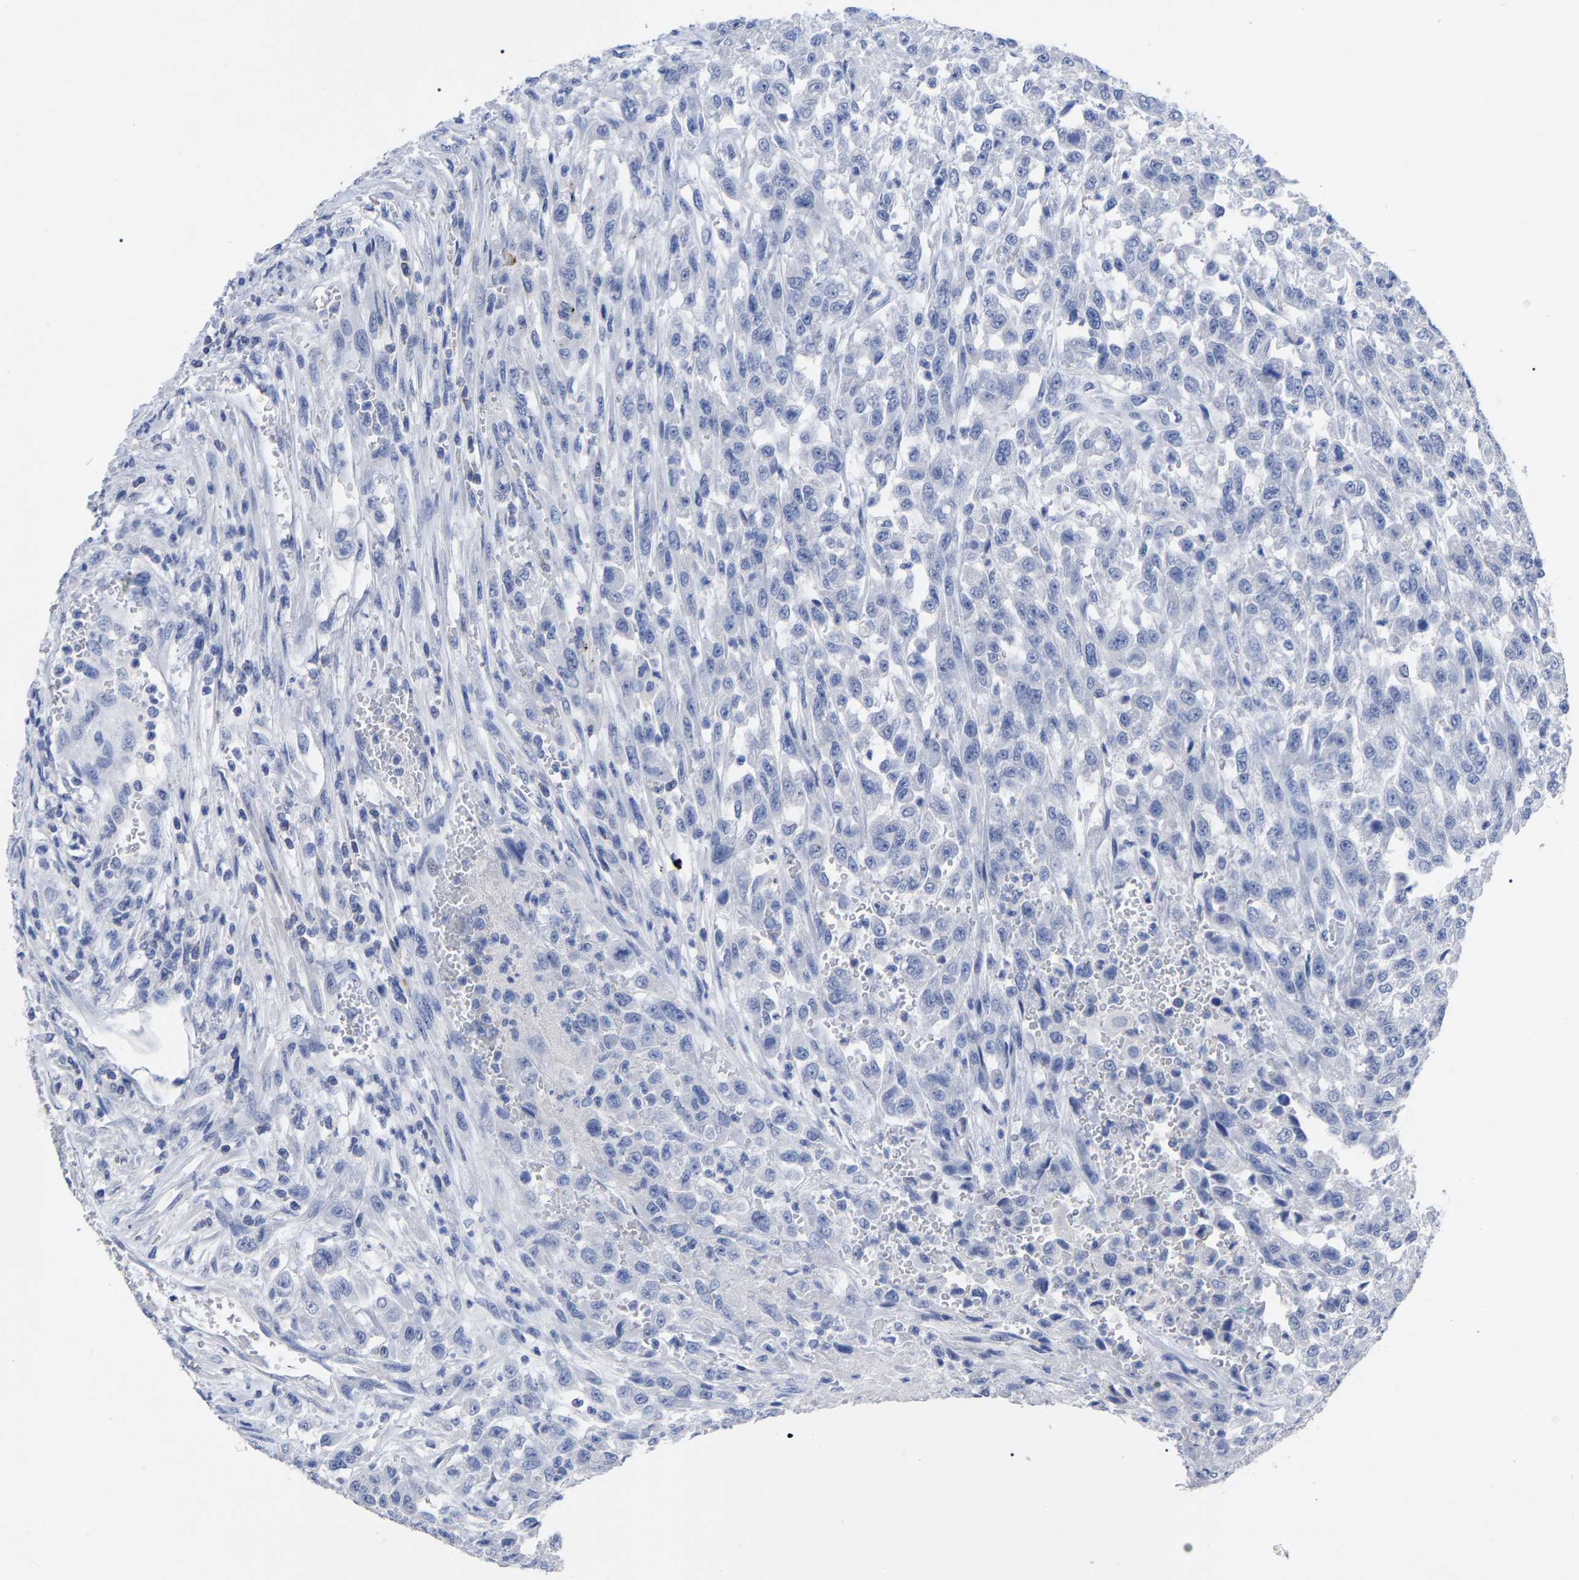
{"staining": {"intensity": "negative", "quantity": "none", "location": "none"}, "tissue": "urothelial cancer", "cell_type": "Tumor cells", "image_type": "cancer", "snomed": [{"axis": "morphology", "description": "Urothelial carcinoma, High grade"}, {"axis": "topography", "description": "Urinary bladder"}], "caption": "Image shows no protein positivity in tumor cells of high-grade urothelial carcinoma tissue.", "gene": "ANXA13", "patient": {"sex": "male", "age": 46}}